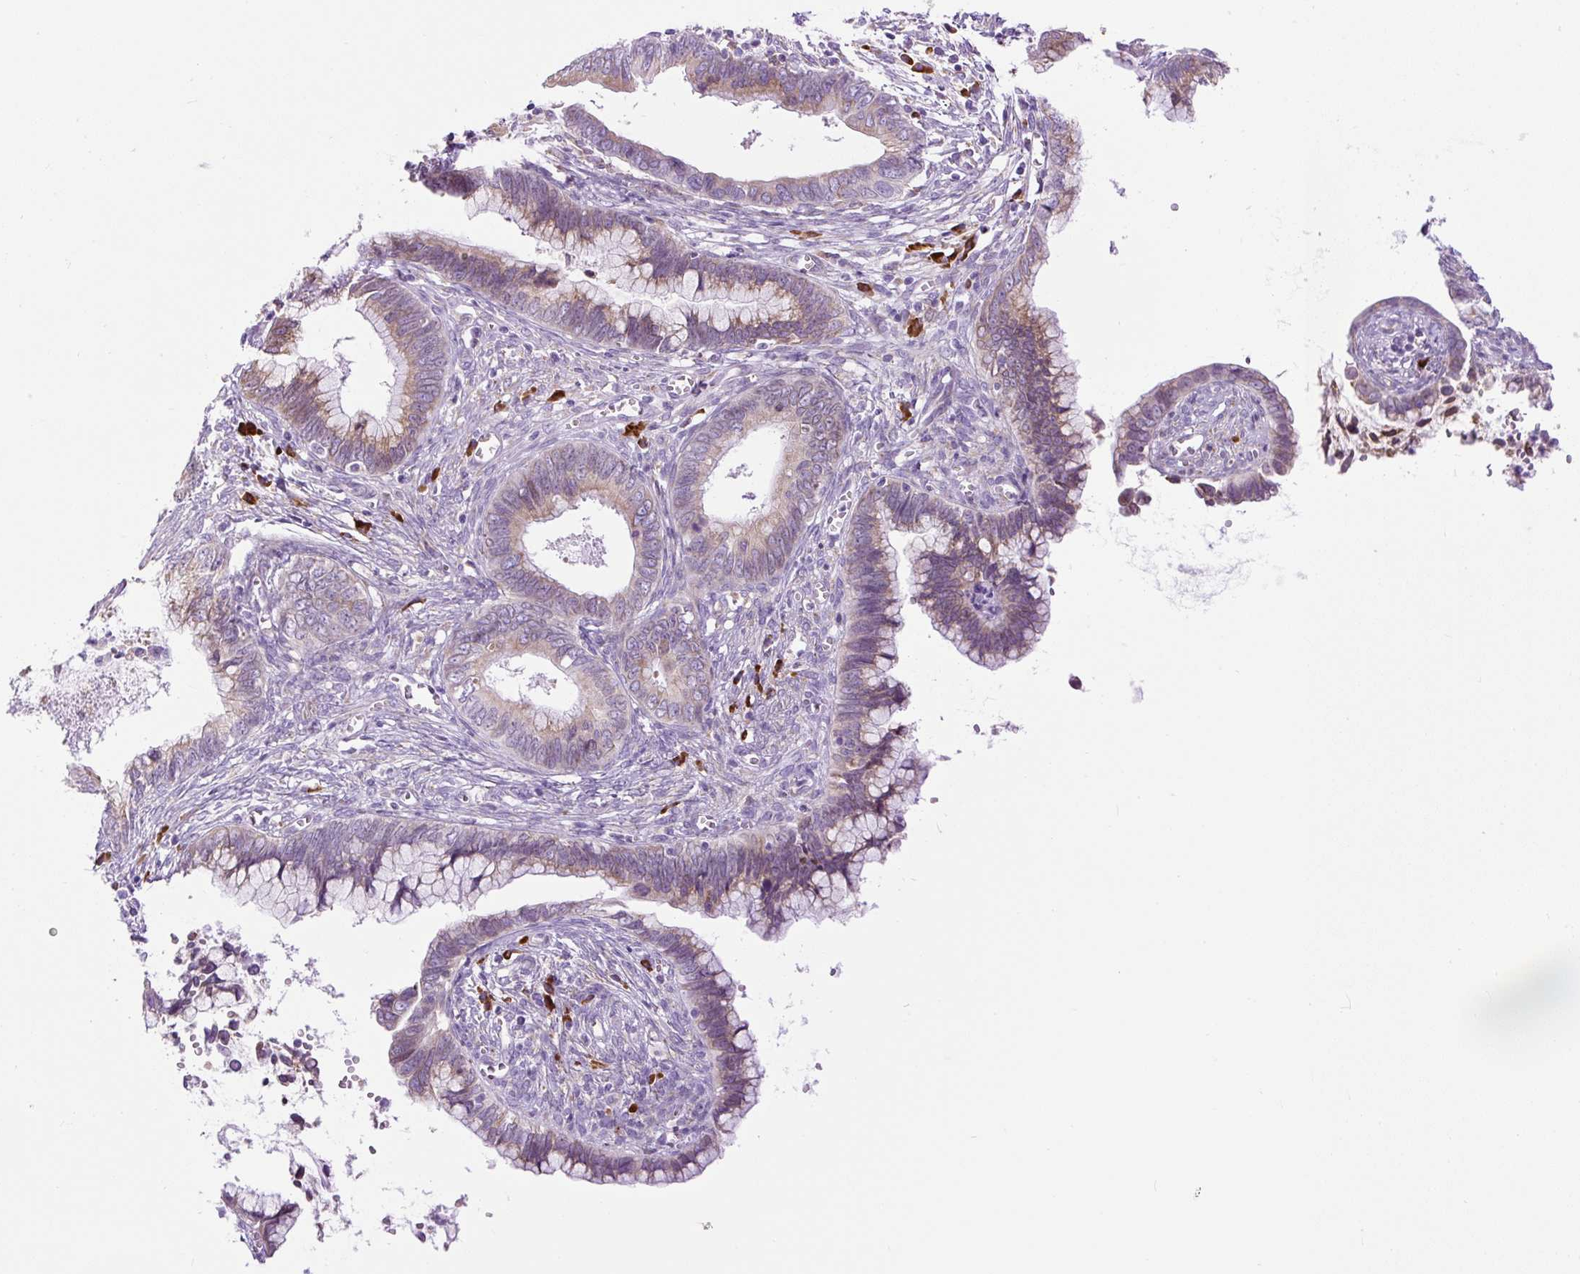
{"staining": {"intensity": "moderate", "quantity": "25%-75%", "location": "cytoplasmic/membranous"}, "tissue": "cervical cancer", "cell_type": "Tumor cells", "image_type": "cancer", "snomed": [{"axis": "morphology", "description": "Adenocarcinoma, NOS"}, {"axis": "topography", "description": "Cervix"}], "caption": "Approximately 25%-75% of tumor cells in cervical cancer reveal moderate cytoplasmic/membranous protein positivity as visualized by brown immunohistochemical staining.", "gene": "DDOST", "patient": {"sex": "female", "age": 44}}